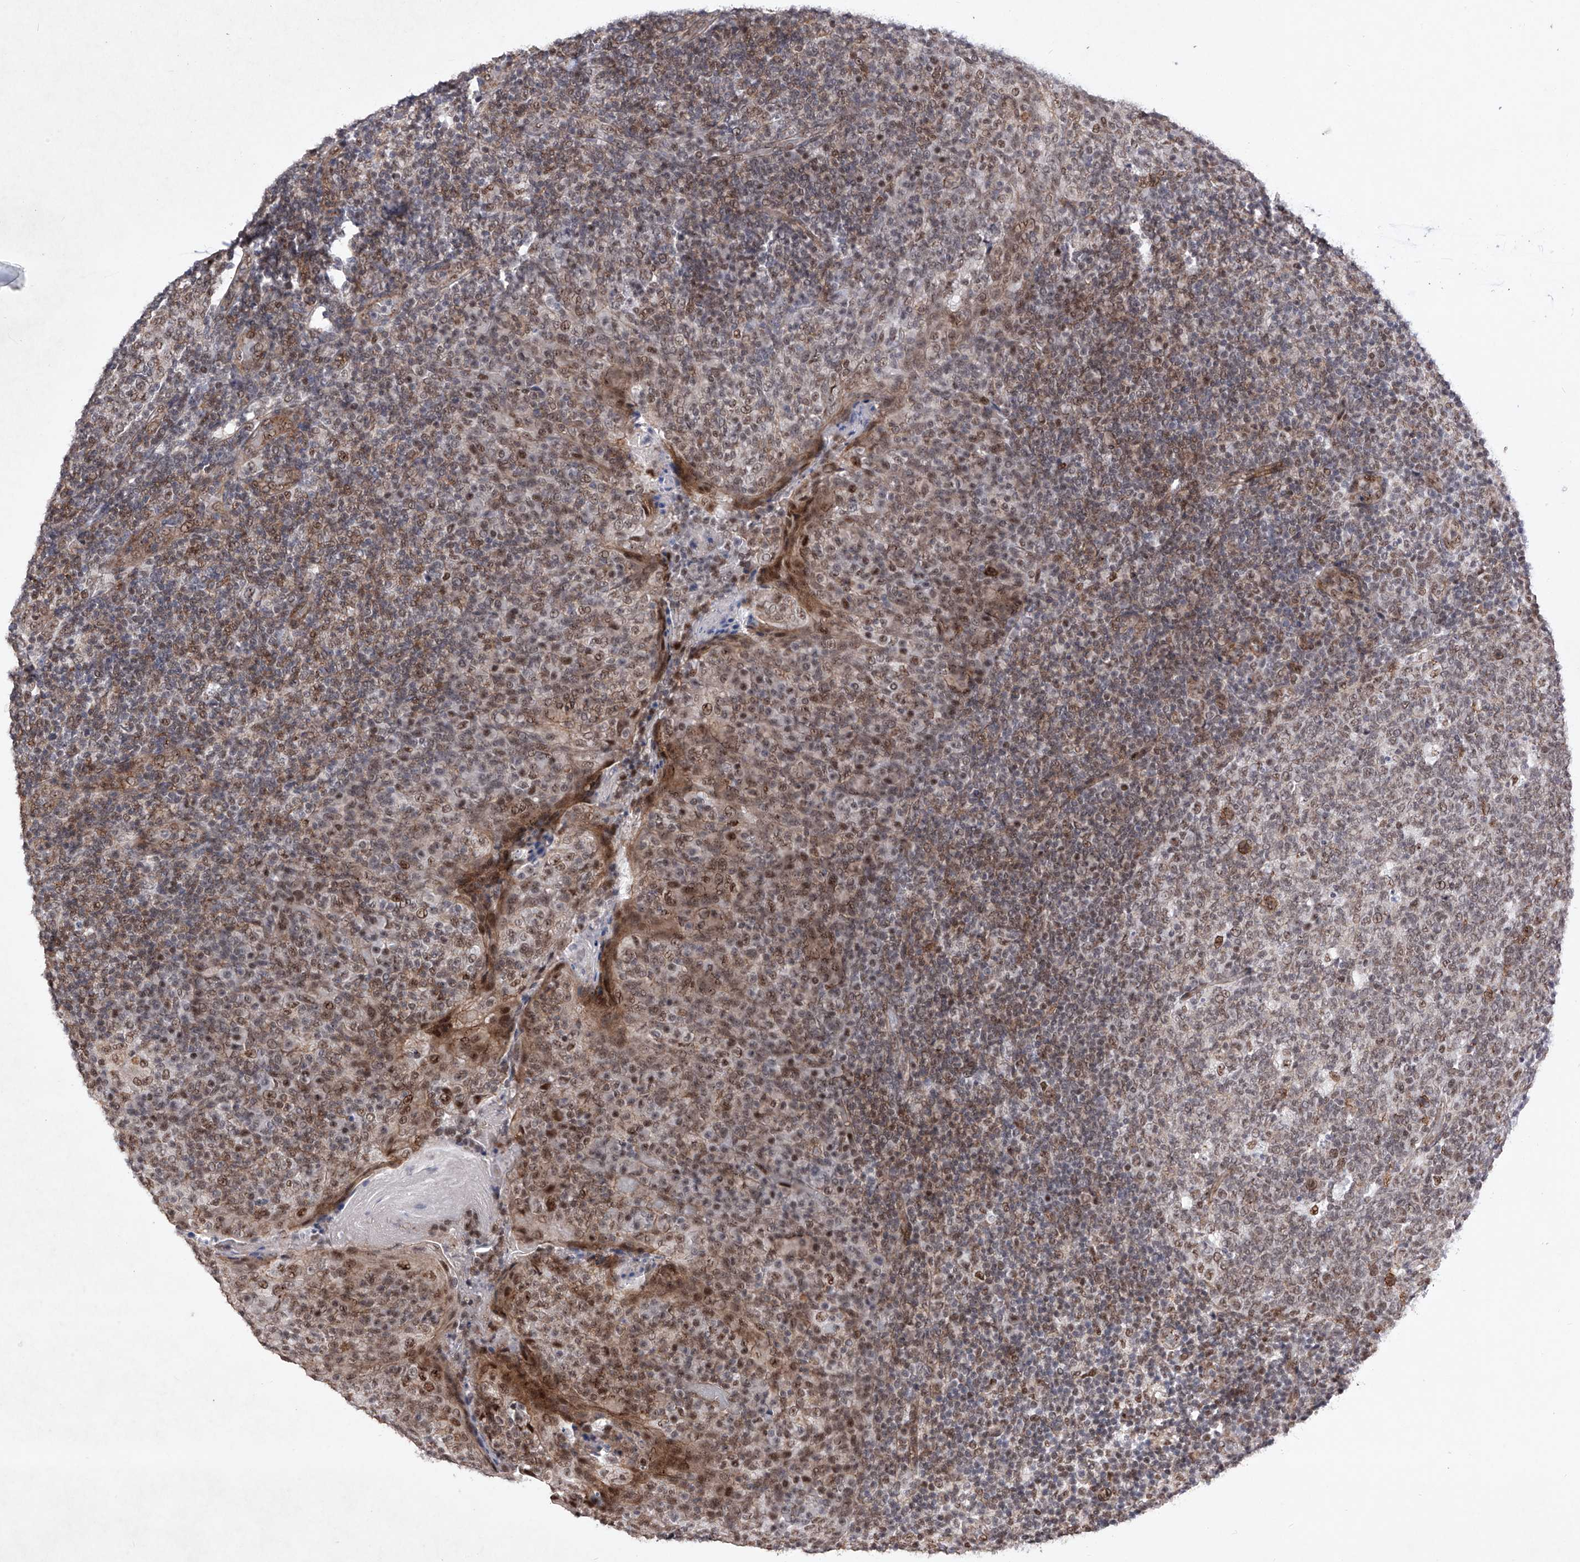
{"staining": {"intensity": "moderate", "quantity": "25%-75%", "location": "nuclear"}, "tissue": "tonsil", "cell_type": "Germinal center cells", "image_type": "normal", "snomed": [{"axis": "morphology", "description": "Normal tissue, NOS"}, {"axis": "topography", "description": "Tonsil"}], "caption": "Human tonsil stained with a brown dye shows moderate nuclear positive expression in approximately 25%-75% of germinal center cells.", "gene": "NFATC4", "patient": {"sex": "female", "age": 19}}